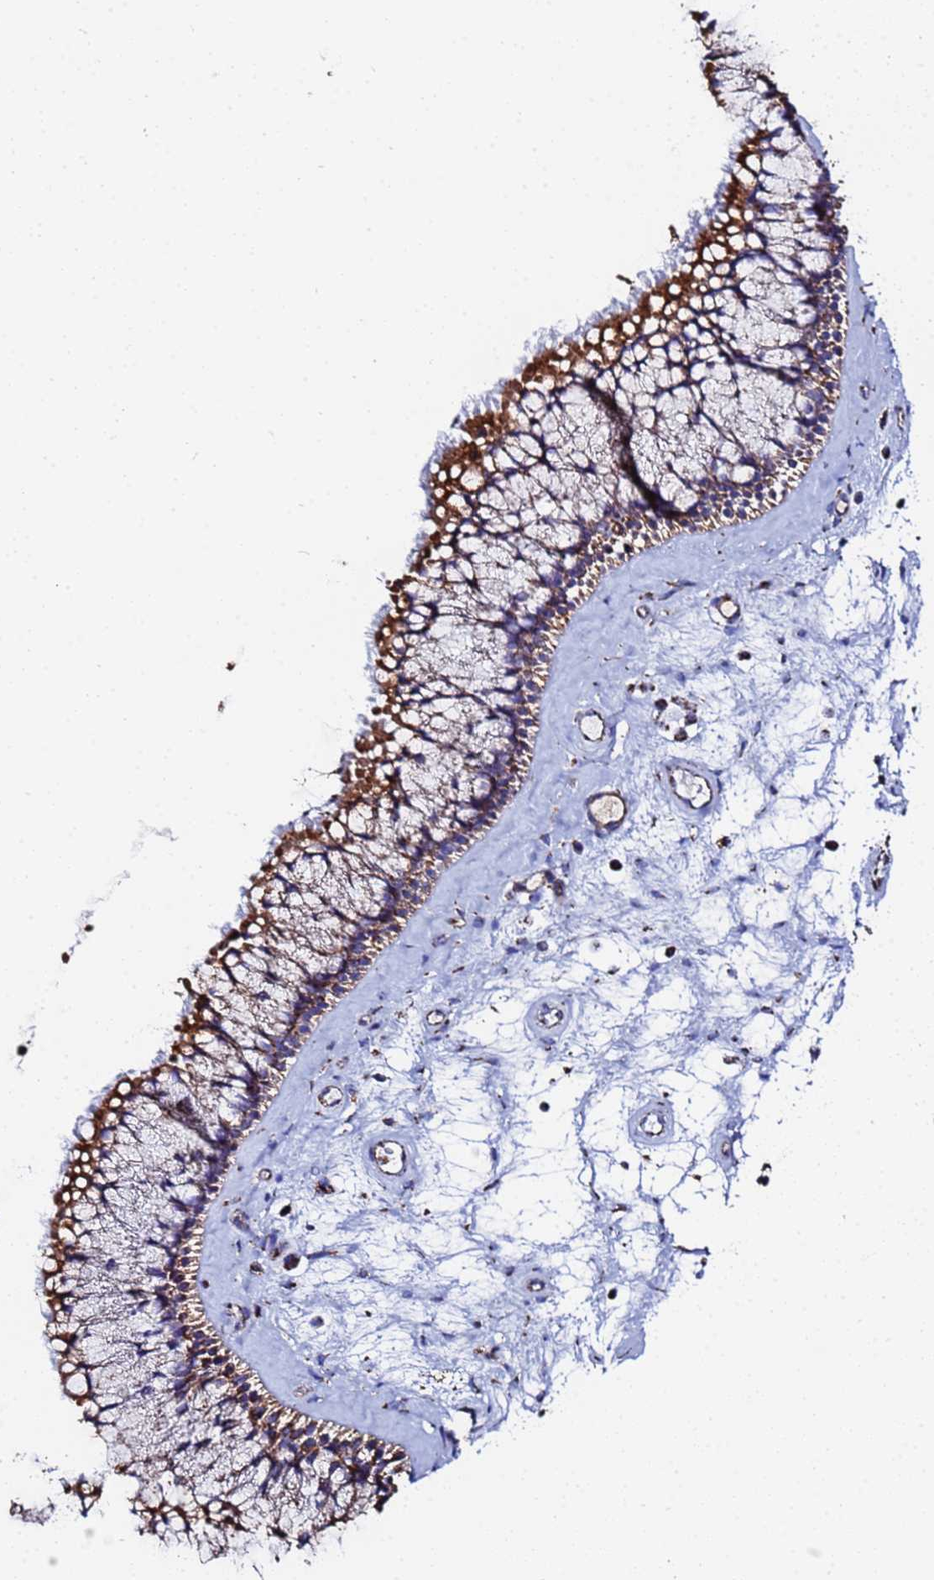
{"staining": {"intensity": "strong", "quantity": ">75%", "location": "cytoplasmic/membranous"}, "tissue": "nasopharynx", "cell_type": "Respiratory epithelial cells", "image_type": "normal", "snomed": [{"axis": "morphology", "description": "Normal tissue, NOS"}, {"axis": "topography", "description": "Nasopharynx"}], "caption": "Approximately >75% of respiratory epithelial cells in unremarkable nasopharynx display strong cytoplasmic/membranous protein positivity as visualized by brown immunohistochemical staining.", "gene": "GLUD1", "patient": {"sex": "male", "age": 64}}